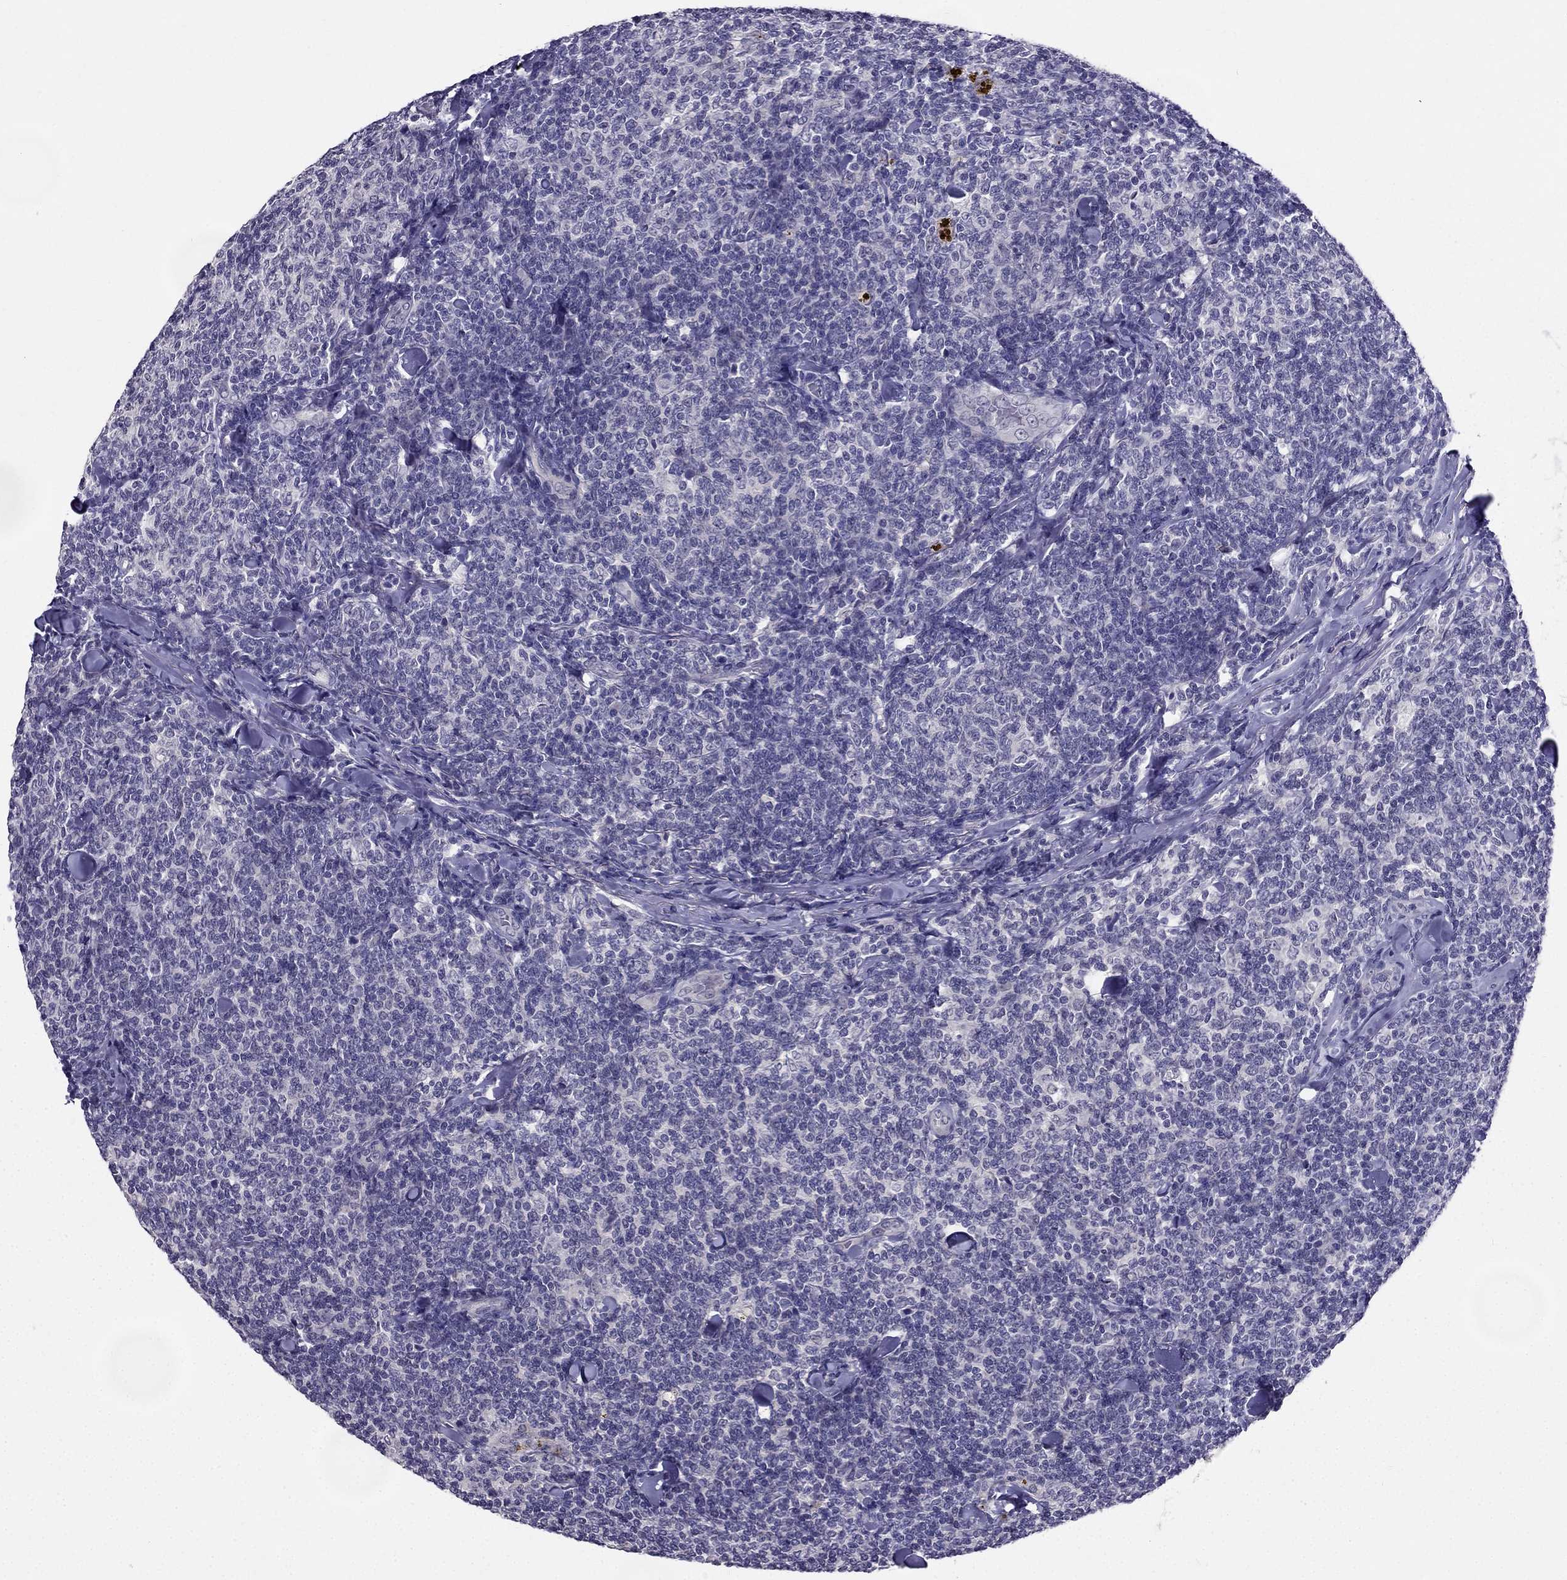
{"staining": {"intensity": "negative", "quantity": "none", "location": "none"}, "tissue": "lymphoma", "cell_type": "Tumor cells", "image_type": "cancer", "snomed": [{"axis": "morphology", "description": "Malignant lymphoma, non-Hodgkin's type, Low grade"}, {"axis": "topography", "description": "Lymph node"}], "caption": "Tumor cells show no significant staining in low-grade malignant lymphoma, non-Hodgkin's type. Nuclei are stained in blue.", "gene": "DUSP15", "patient": {"sex": "female", "age": 56}}